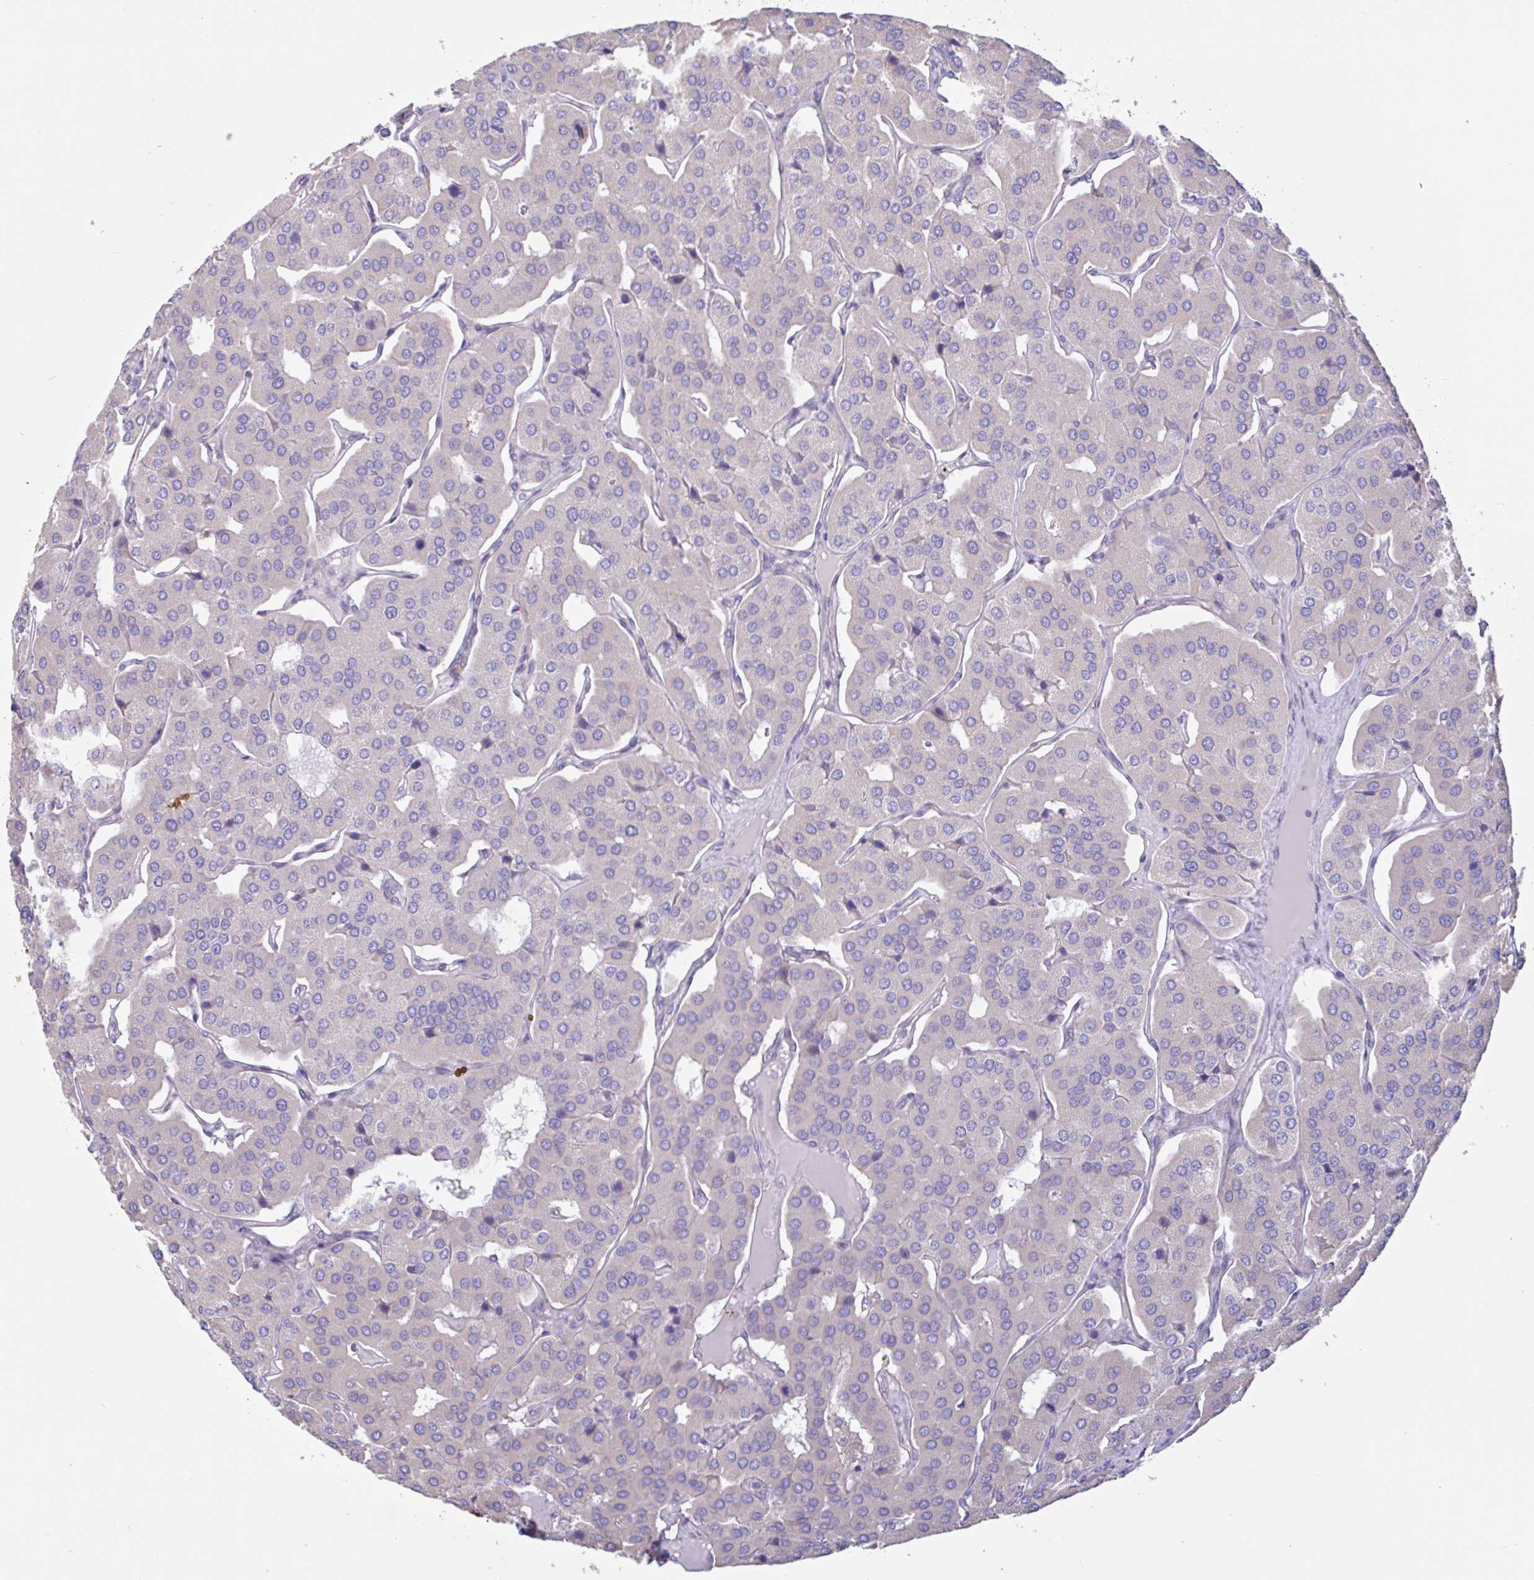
{"staining": {"intensity": "negative", "quantity": "none", "location": "none"}, "tissue": "parathyroid gland", "cell_type": "Glandular cells", "image_type": "normal", "snomed": [{"axis": "morphology", "description": "Normal tissue, NOS"}, {"axis": "morphology", "description": "Adenoma, NOS"}, {"axis": "topography", "description": "Parathyroid gland"}], "caption": "IHC of unremarkable human parathyroid gland exhibits no positivity in glandular cells.", "gene": "PLCD4", "patient": {"sex": "female", "age": 86}}